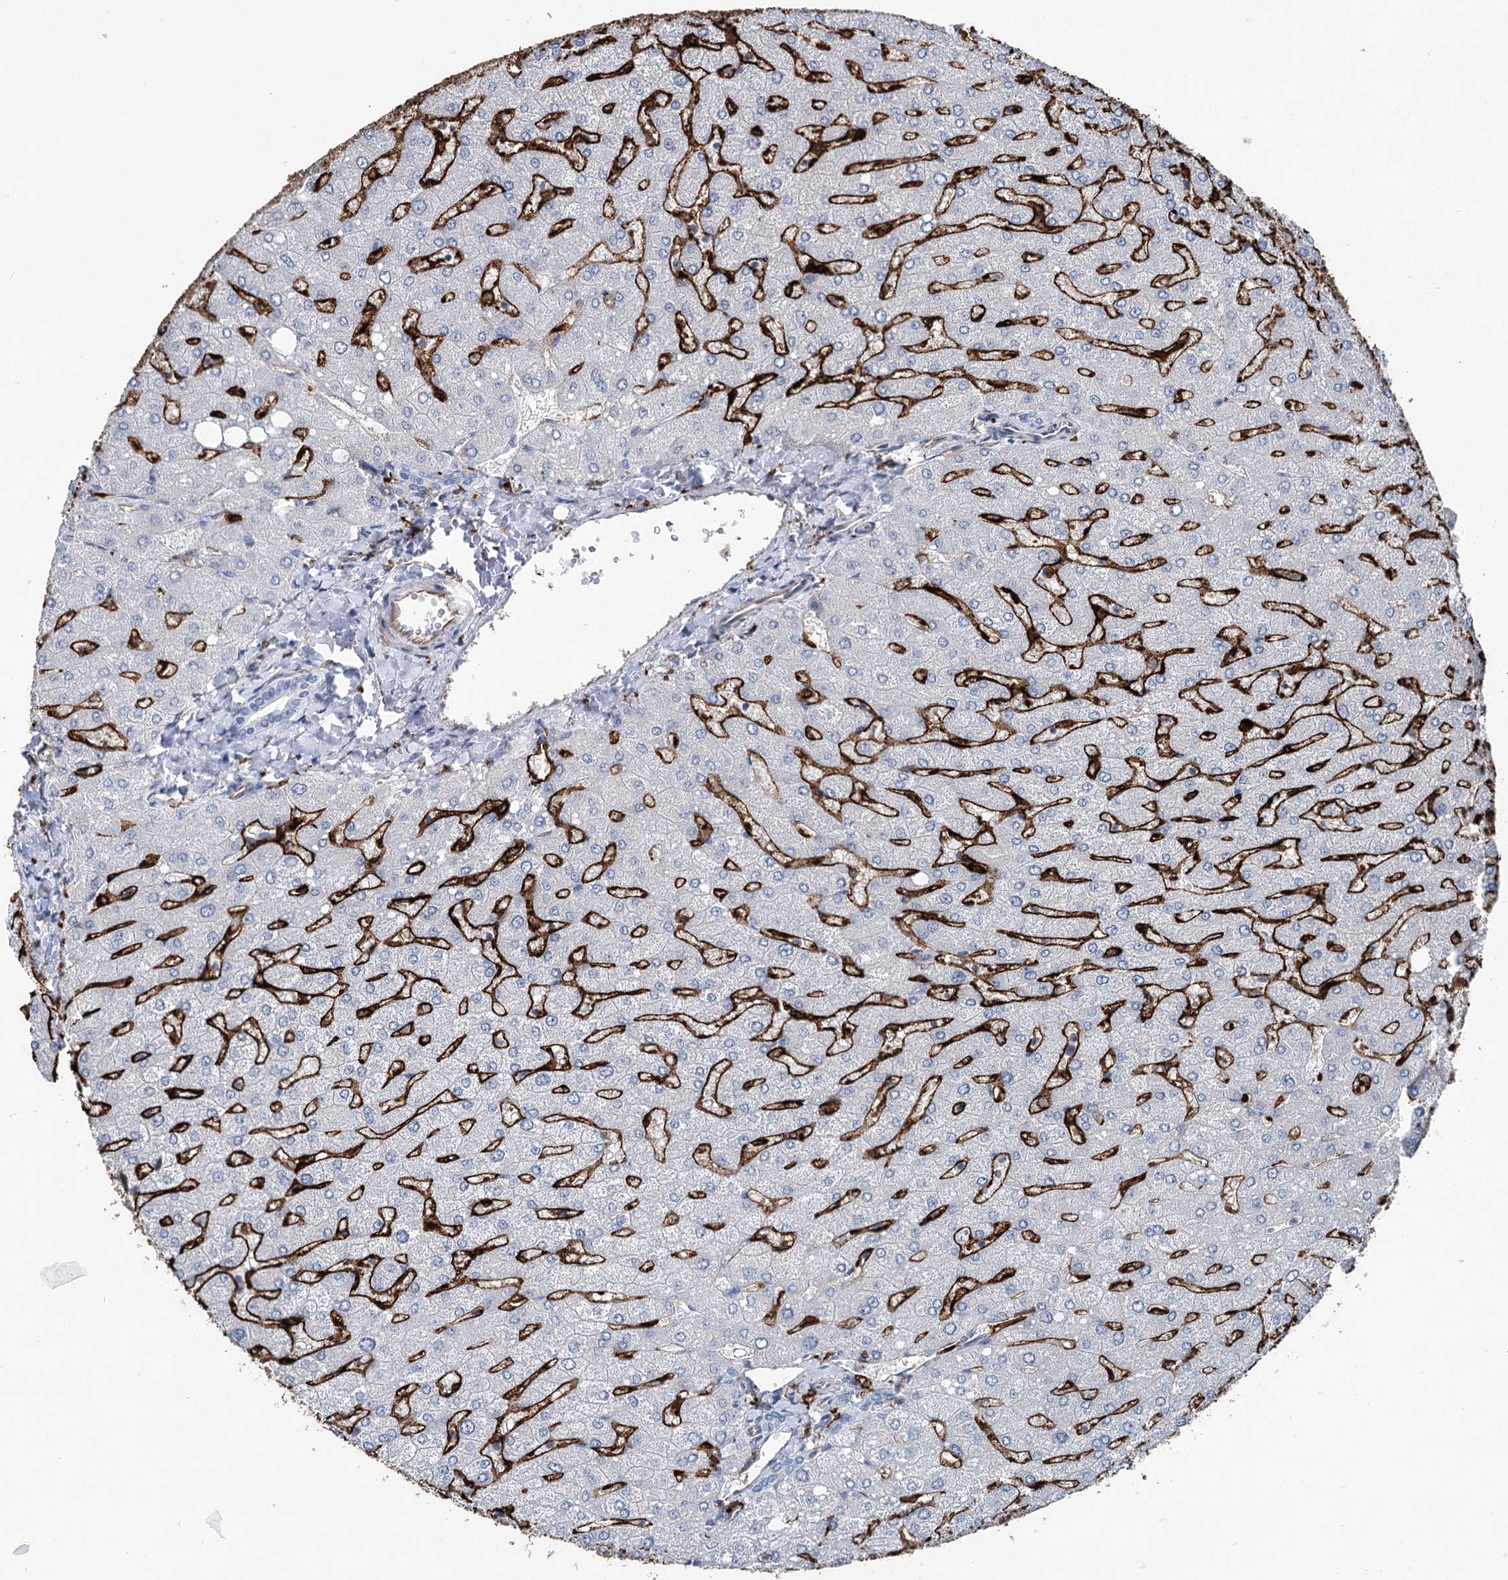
{"staining": {"intensity": "negative", "quantity": "none", "location": "none"}, "tissue": "liver", "cell_type": "Cholangiocytes", "image_type": "normal", "snomed": [{"axis": "morphology", "description": "Normal tissue, NOS"}, {"axis": "topography", "description": "Liver"}], "caption": "This is a image of immunohistochemistry staining of normal liver, which shows no expression in cholangiocytes. (DAB immunohistochemistry with hematoxylin counter stain).", "gene": "CLEC4M", "patient": {"sex": "male", "age": 55}}